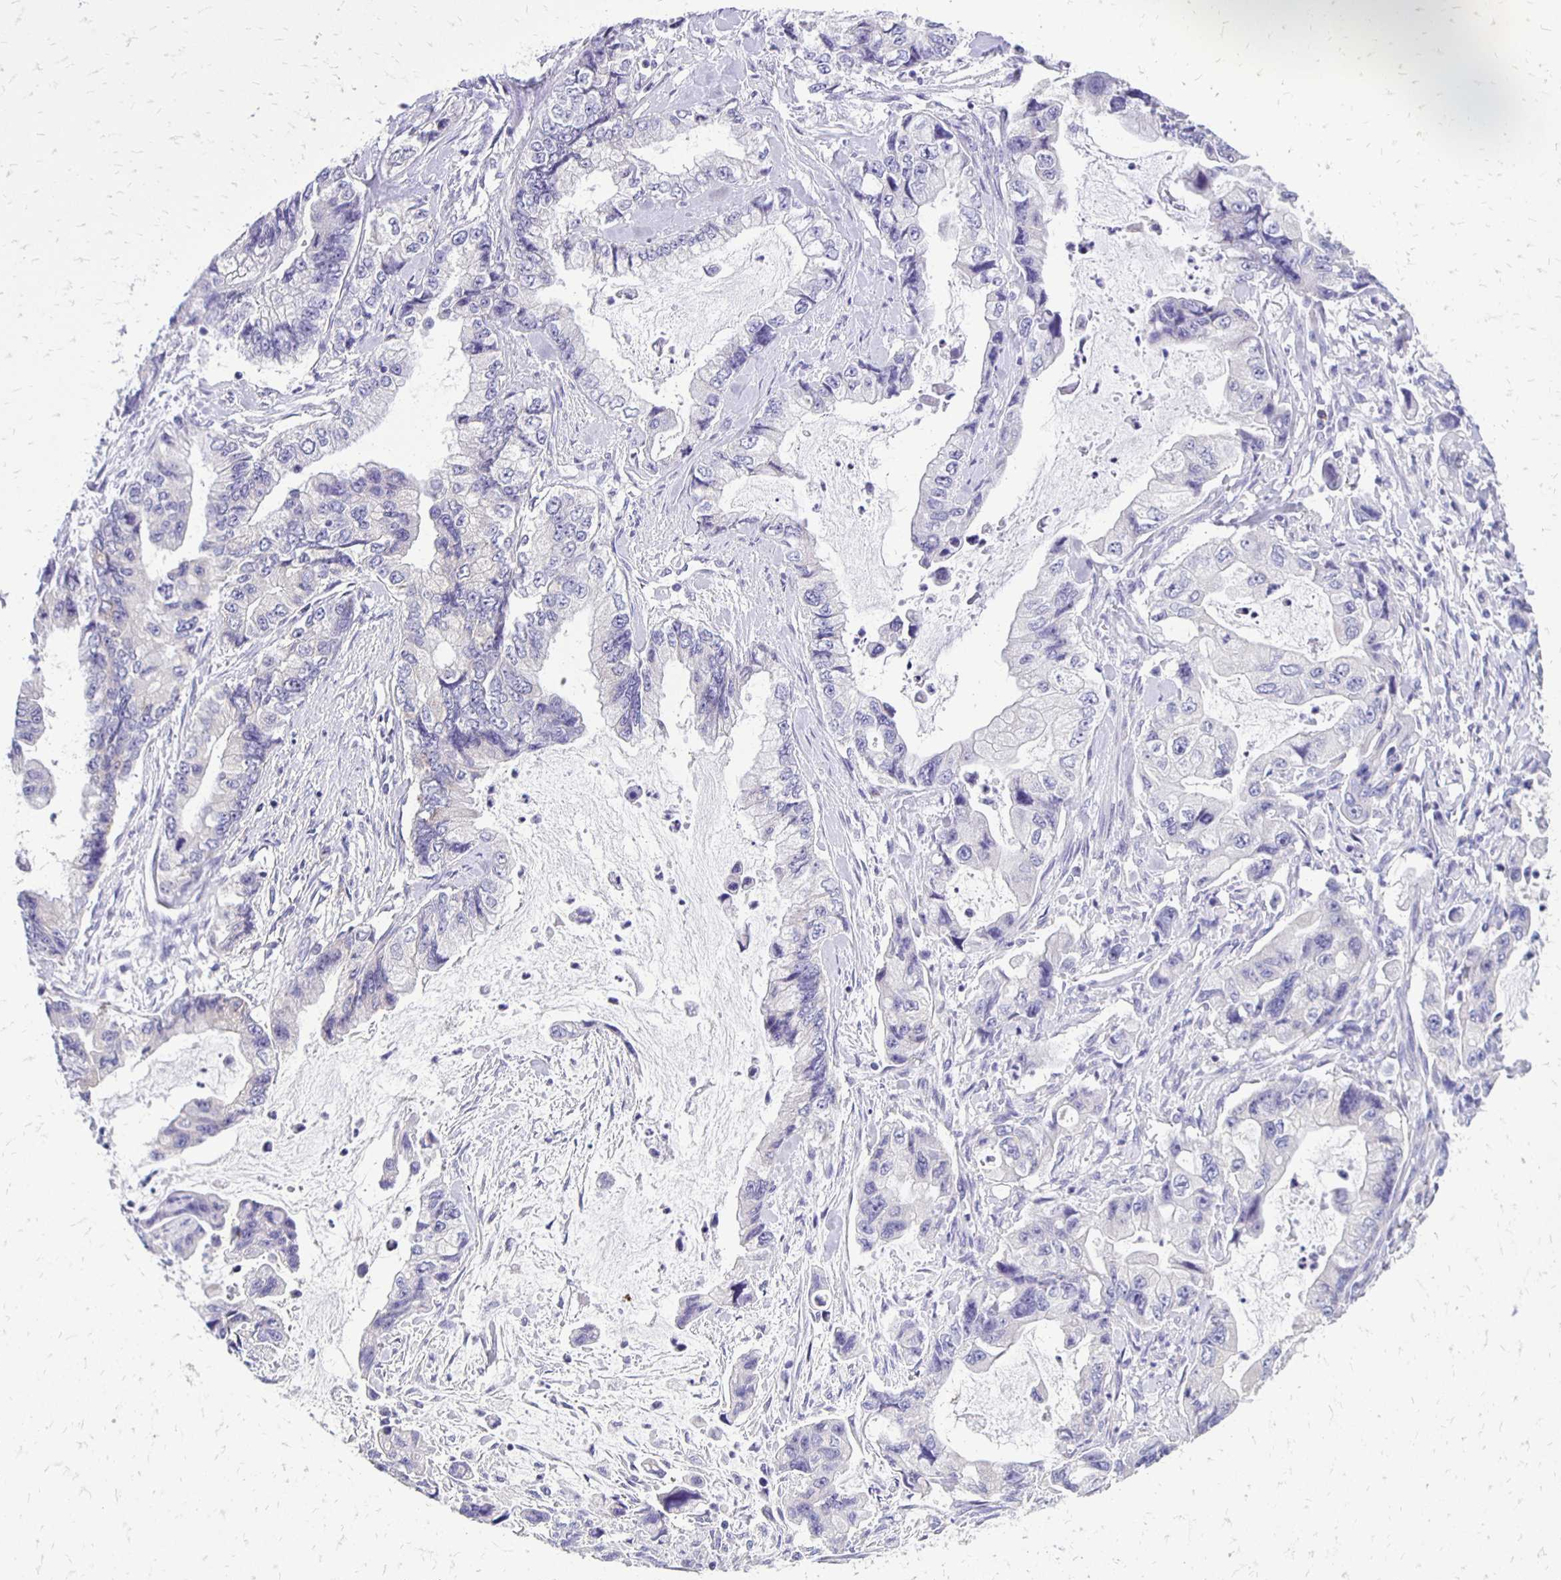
{"staining": {"intensity": "negative", "quantity": "none", "location": "none"}, "tissue": "stomach cancer", "cell_type": "Tumor cells", "image_type": "cancer", "snomed": [{"axis": "morphology", "description": "Adenocarcinoma, NOS"}, {"axis": "topography", "description": "Pancreas"}, {"axis": "topography", "description": "Stomach, upper"}, {"axis": "topography", "description": "Stomach"}], "caption": "Protein analysis of stomach adenocarcinoma reveals no significant staining in tumor cells.", "gene": "ANKRD45", "patient": {"sex": "male", "age": 77}}